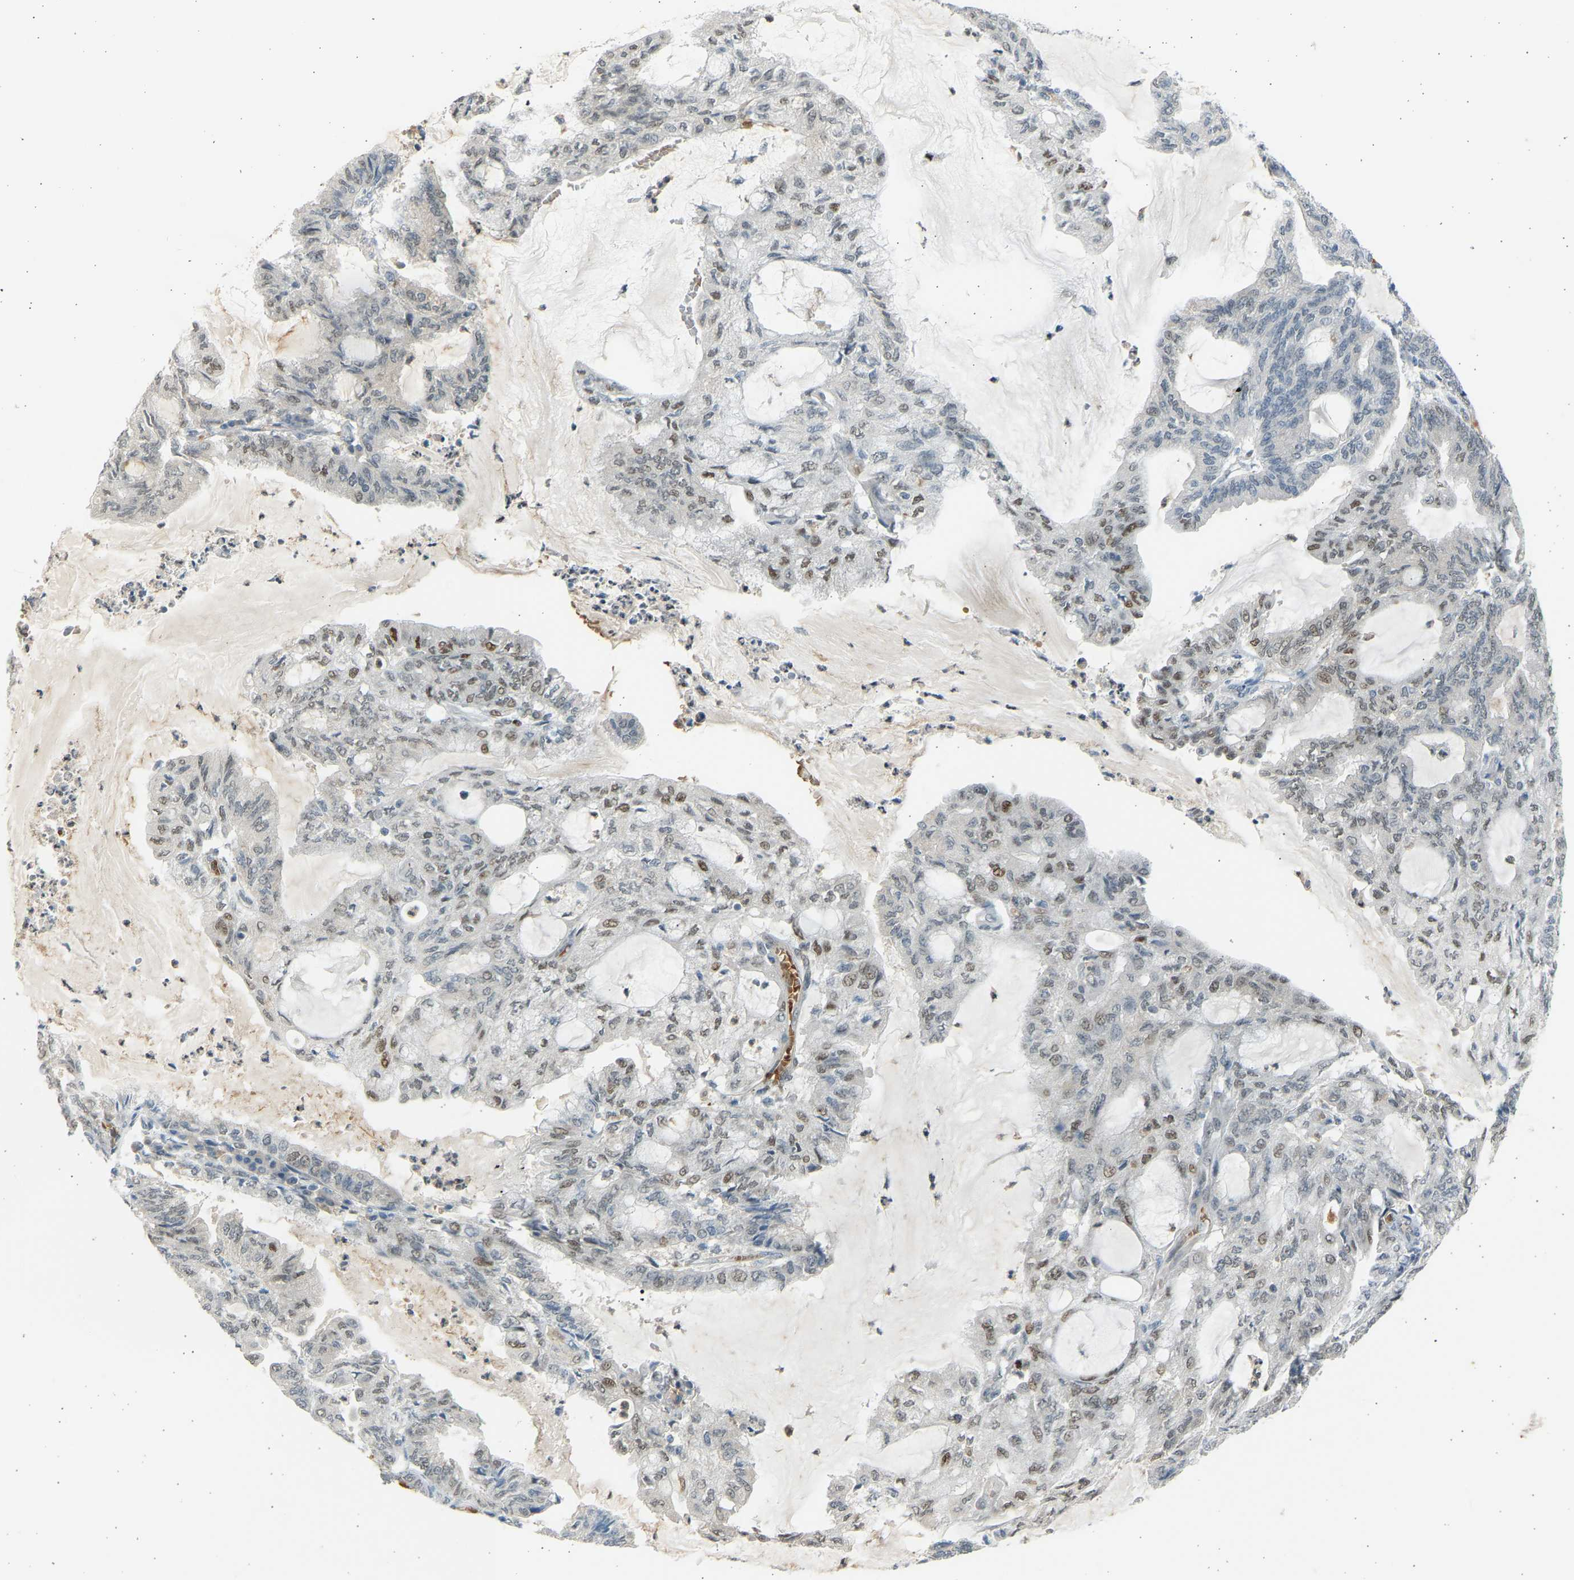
{"staining": {"intensity": "weak", "quantity": "25%-75%", "location": "nuclear"}, "tissue": "endometrial cancer", "cell_type": "Tumor cells", "image_type": "cancer", "snomed": [{"axis": "morphology", "description": "Adenocarcinoma, NOS"}, {"axis": "topography", "description": "Endometrium"}], "caption": "Human endometrial cancer stained with a brown dye exhibits weak nuclear positive positivity in about 25%-75% of tumor cells.", "gene": "BIRC2", "patient": {"sex": "female", "age": 86}}